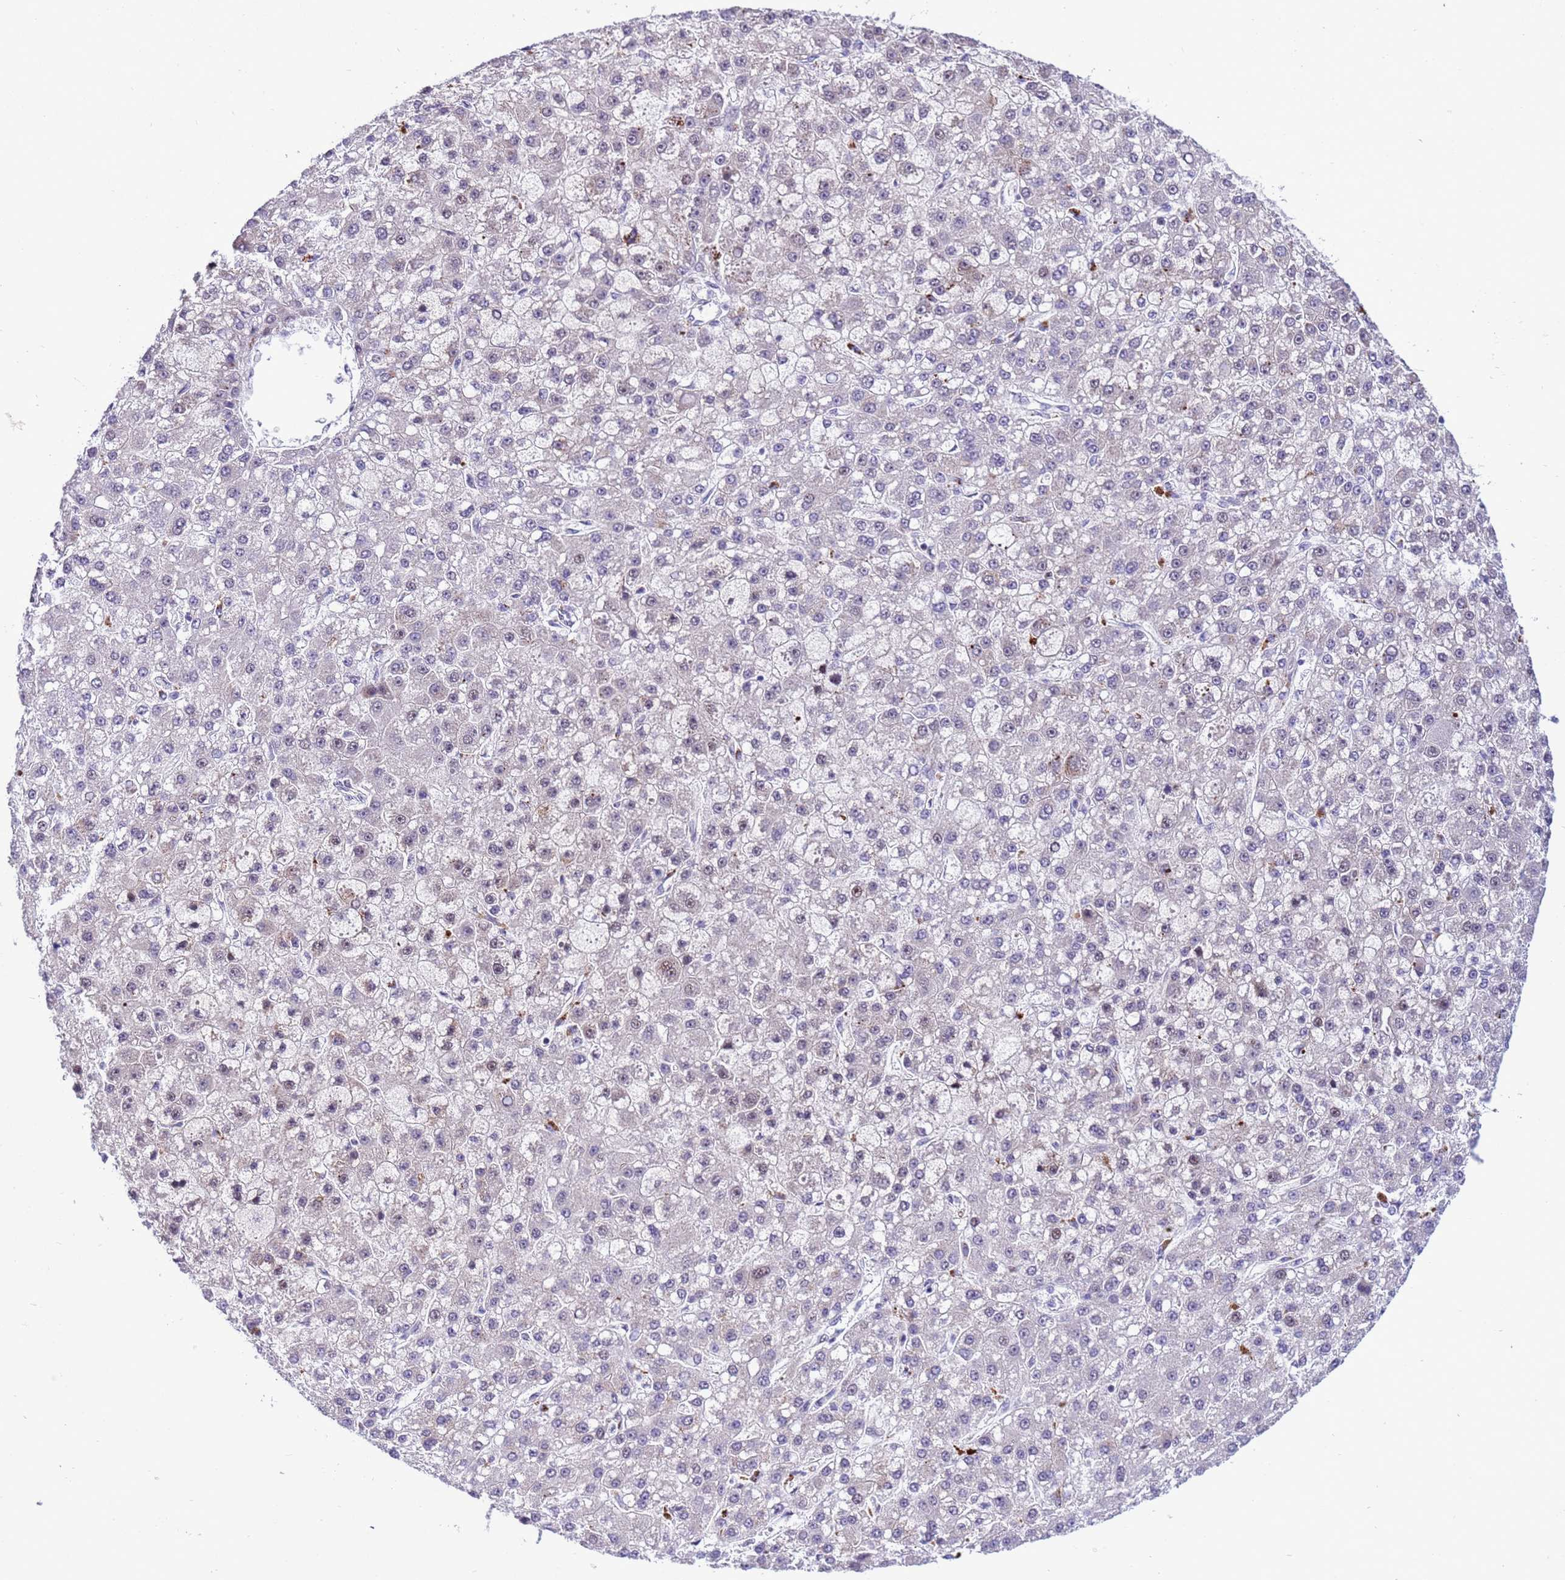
{"staining": {"intensity": "negative", "quantity": "none", "location": "none"}, "tissue": "liver cancer", "cell_type": "Tumor cells", "image_type": "cancer", "snomed": [{"axis": "morphology", "description": "Carcinoma, Hepatocellular, NOS"}, {"axis": "topography", "description": "Liver"}], "caption": "Liver cancer was stained to show a protein in brown. There is no significant positivity in tumor cells. (DAB IHC, high magnification).", "gene": "RASD1", "patient": {"sex": "male", "age": 67}}